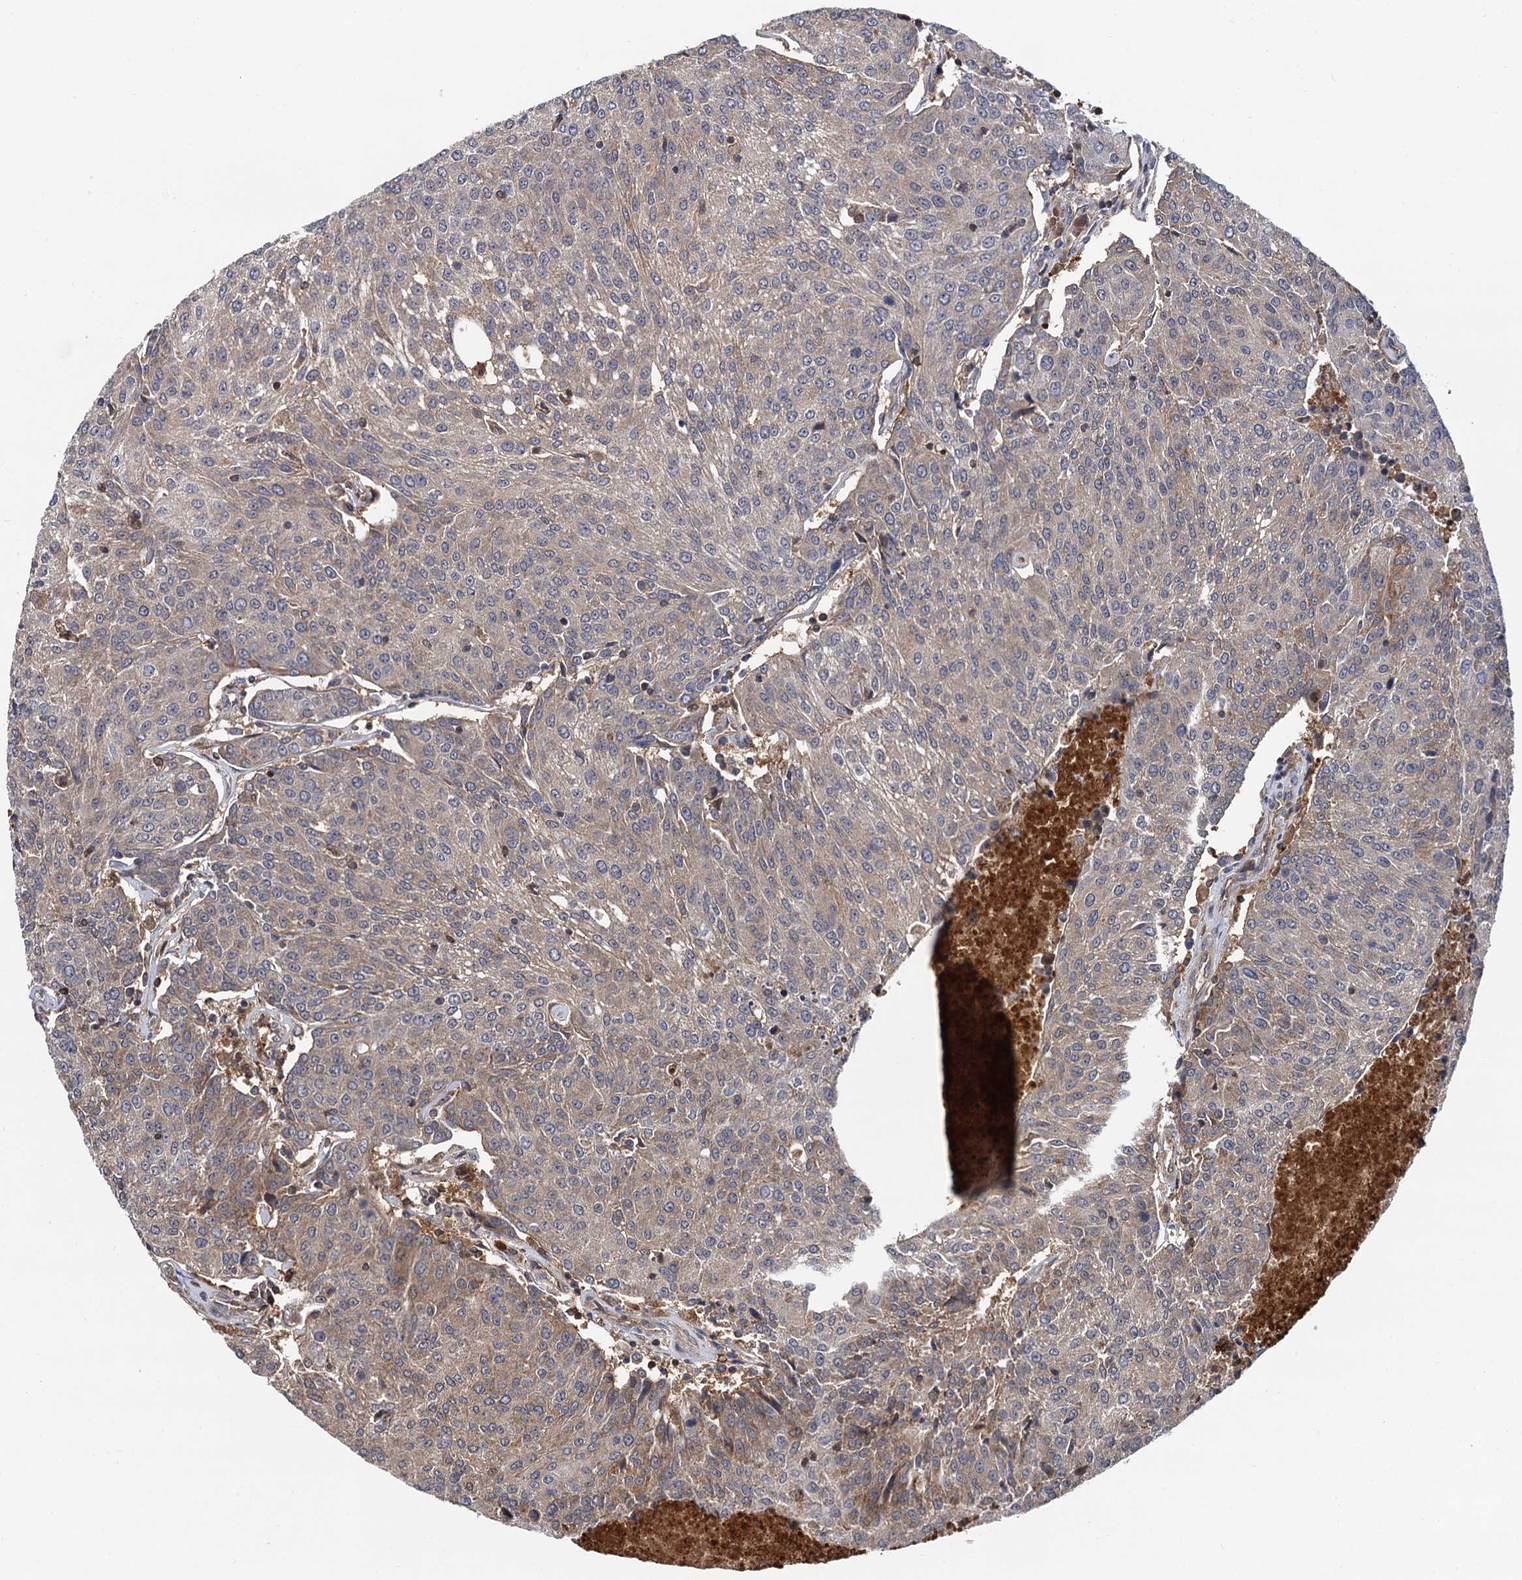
{"staining": {"intensity": "weak", "quantity": ">75%", "location": "cytoplasmic/membranous"}, "tissue": "urothelial cancer", "cell_type": "Tumor cells", "image_type": "cancer", "snomed": [{"axis": "morphology", "description": "Urothelial carcinoma, High grade"}, {"axis": "topography", "description": "Urinary bladder"}], "caption": "DAB immunohistochemical staining of urothelial cancer reveals weak cytoplasmic/membranous protein expression in approximately >75% of tumor cells.", "gene": "SELENOP", "patient": {"sex": "female", "age": 85}}